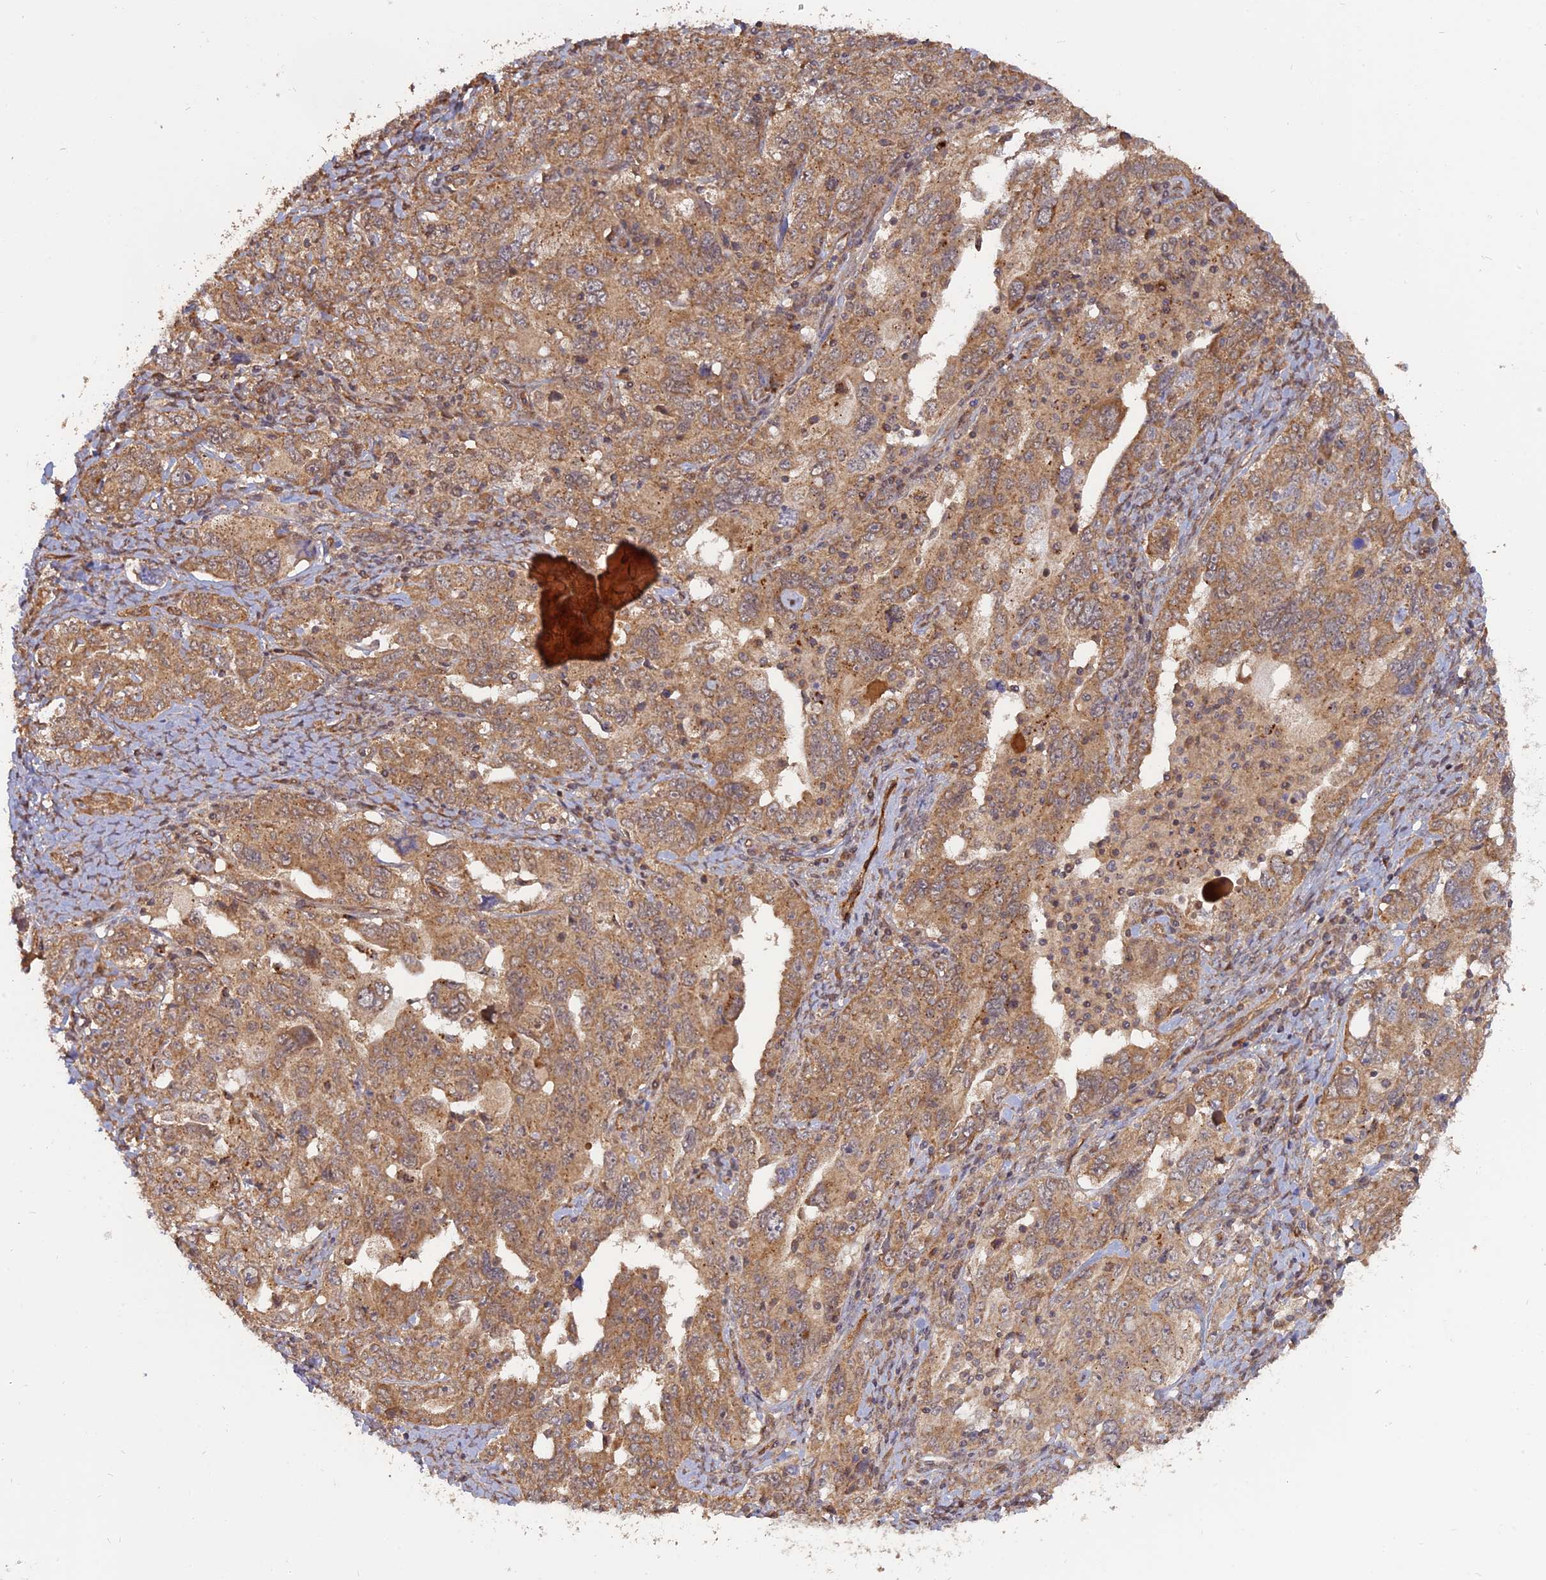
{"staining": {"intensity": "moderate", "quantity": ">75%", "location": "cytoplasmic/membranous"}, "tissue": "ovarian cancer", "cell_type": "Tumor cells", "image_type": "cancer", "snomed": [{"axis": "morphology", "description": "Carcinoma, endometroid"}, {"axis": "topography", "description": "Ovary"}], "caption": "Endometroid carcinoma (ovarian) stained for a protein (brown) reveals moderate cytoplasmic/membranous positive staining in about >75% of tumor cells.", "gene": "PKIG", "patient": {"sex": "female", "age": 62}}